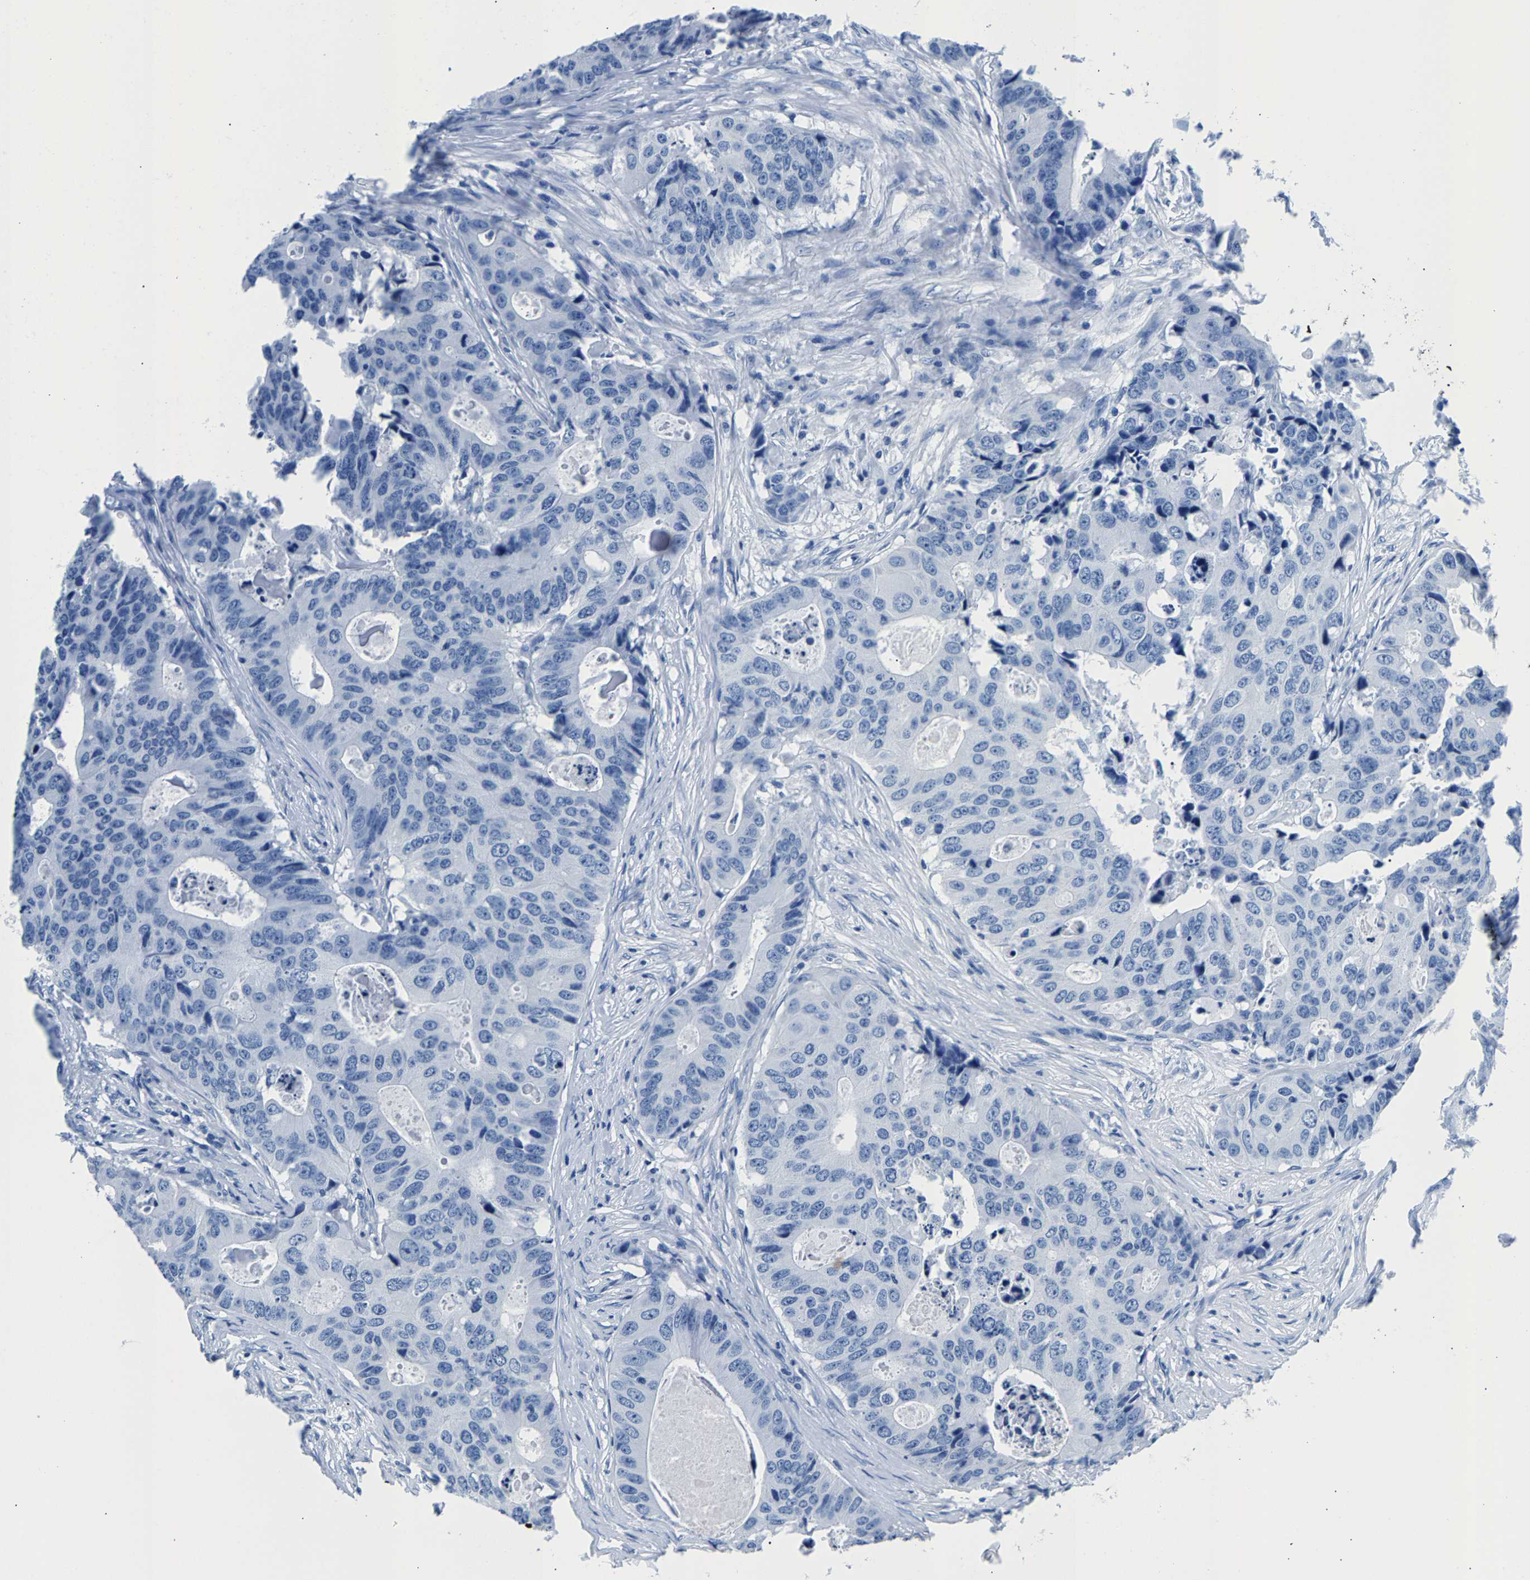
{"staining": {"intensity": "negative", "quantity": "none", "location": "none"}, "tissue": "colorectal cancer", "cell_type": "Tumor cells", "image_type": "cancer", "snomed": [{"axis": "morphology", "description": "Adenocarcinoma, NOS"}, {"axis": "topography", "description": "Colon"}], "caption": "The micrograph reveals no significant expression in tumor cells of colorectal cancer (adenocarcinoma).", "gene": "CPS1", "patient": {"sex": "male", "age": 71}}